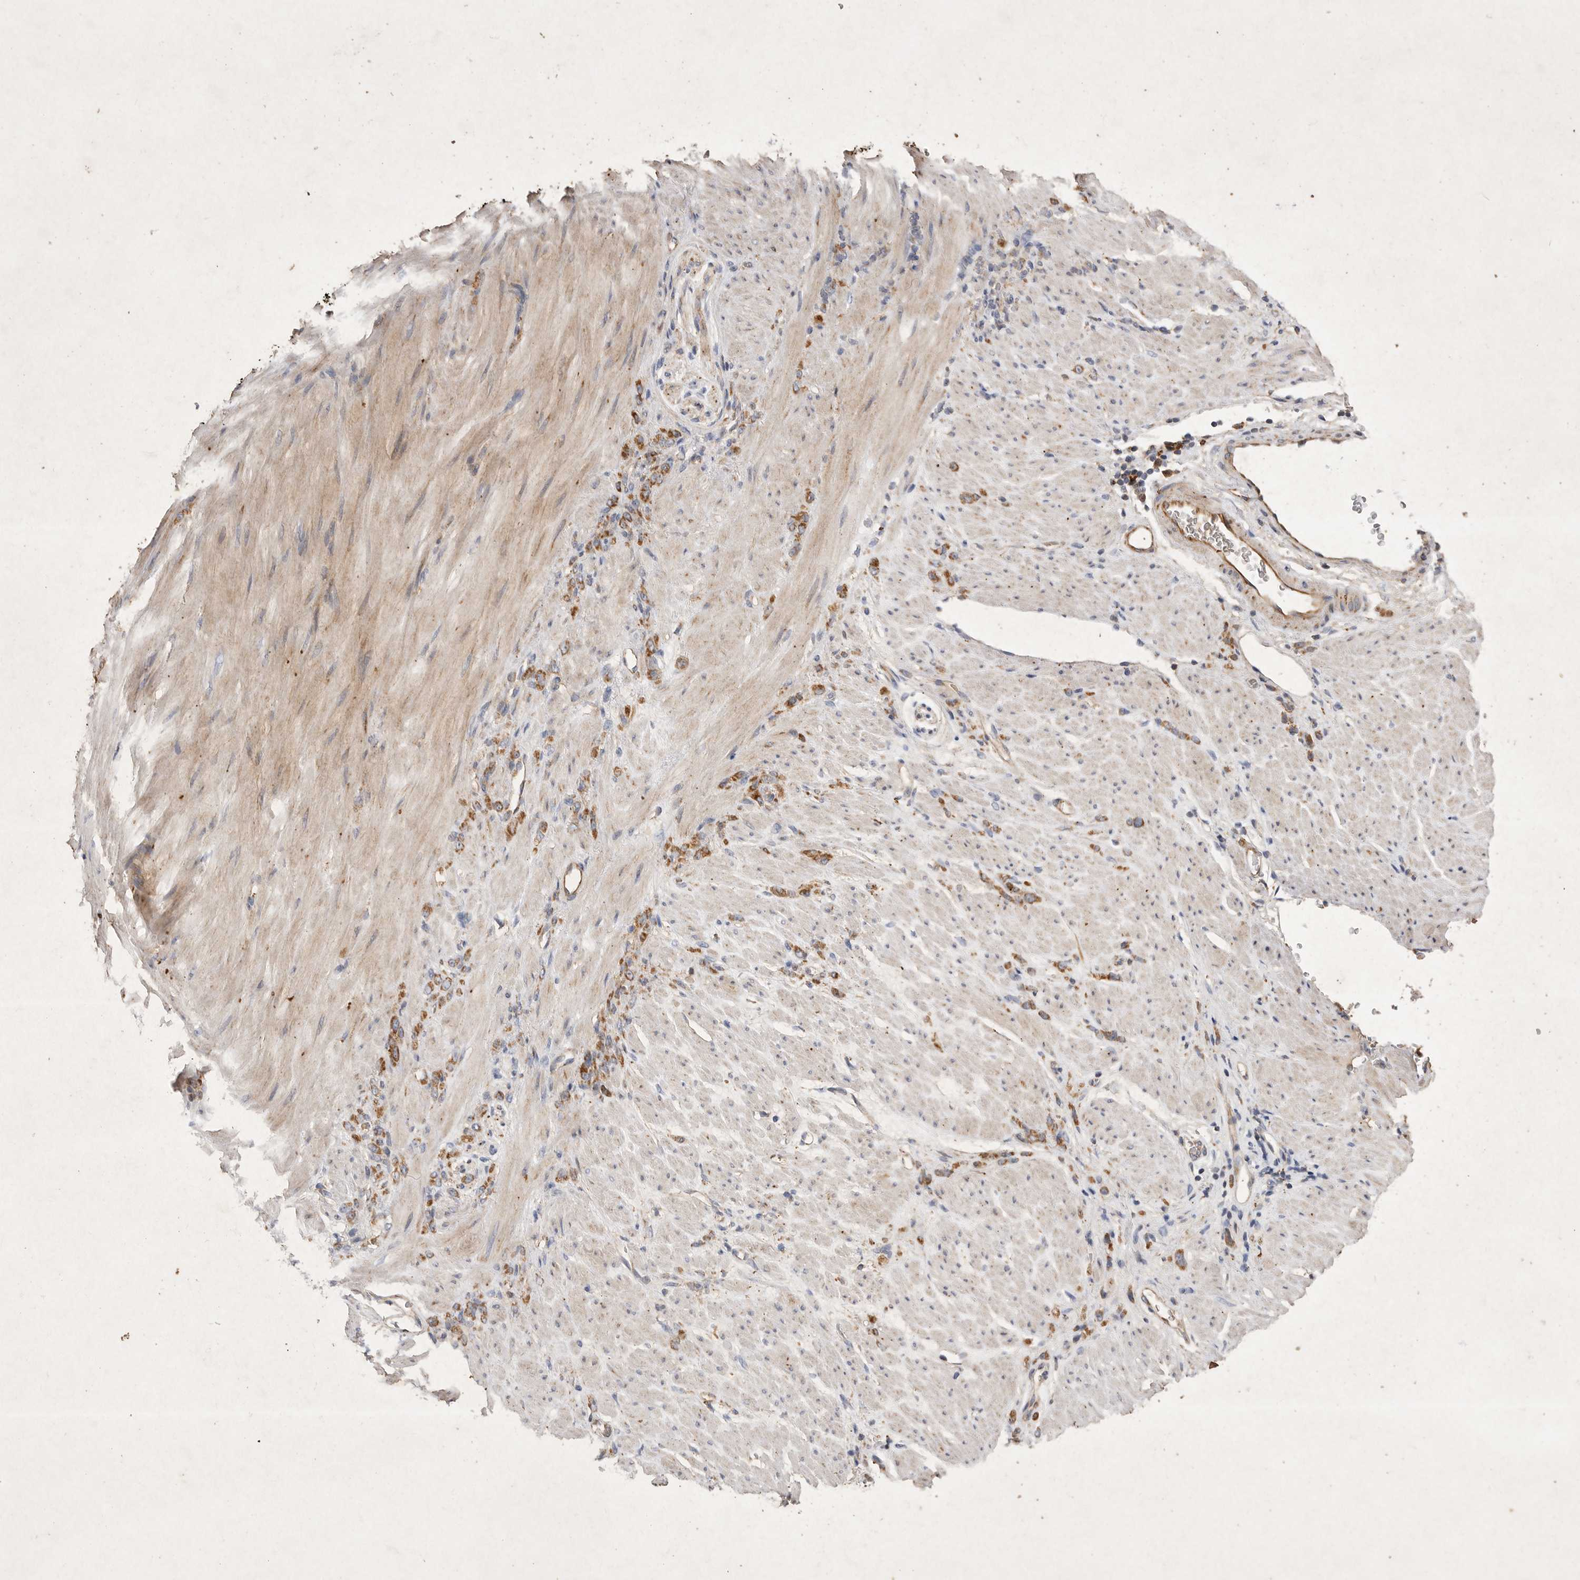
{"staining": {"intensity": "moderate", "quantity": ">75%", "location": "cytoplasmic/membranous"}, "tissue": "stomach cancer", "cell_type": "Tumor cells", "image_type": "cancer", "snomed": [{"axis": "morphology", "description": "Normal tissue, NOS"}, {"axis": "morphology", "description": "Adenocarcinoma, NOS"}, {"axis": "topography", "description": "Stomach"}], "caption": "Protein analysis of stomach cancer tissue reveals moderate cytoplasmic/membranous positivity in approximately >75% of tumor cells.", "gene": "MRPL41", "patient": {"sex": "male", "age": 82}}